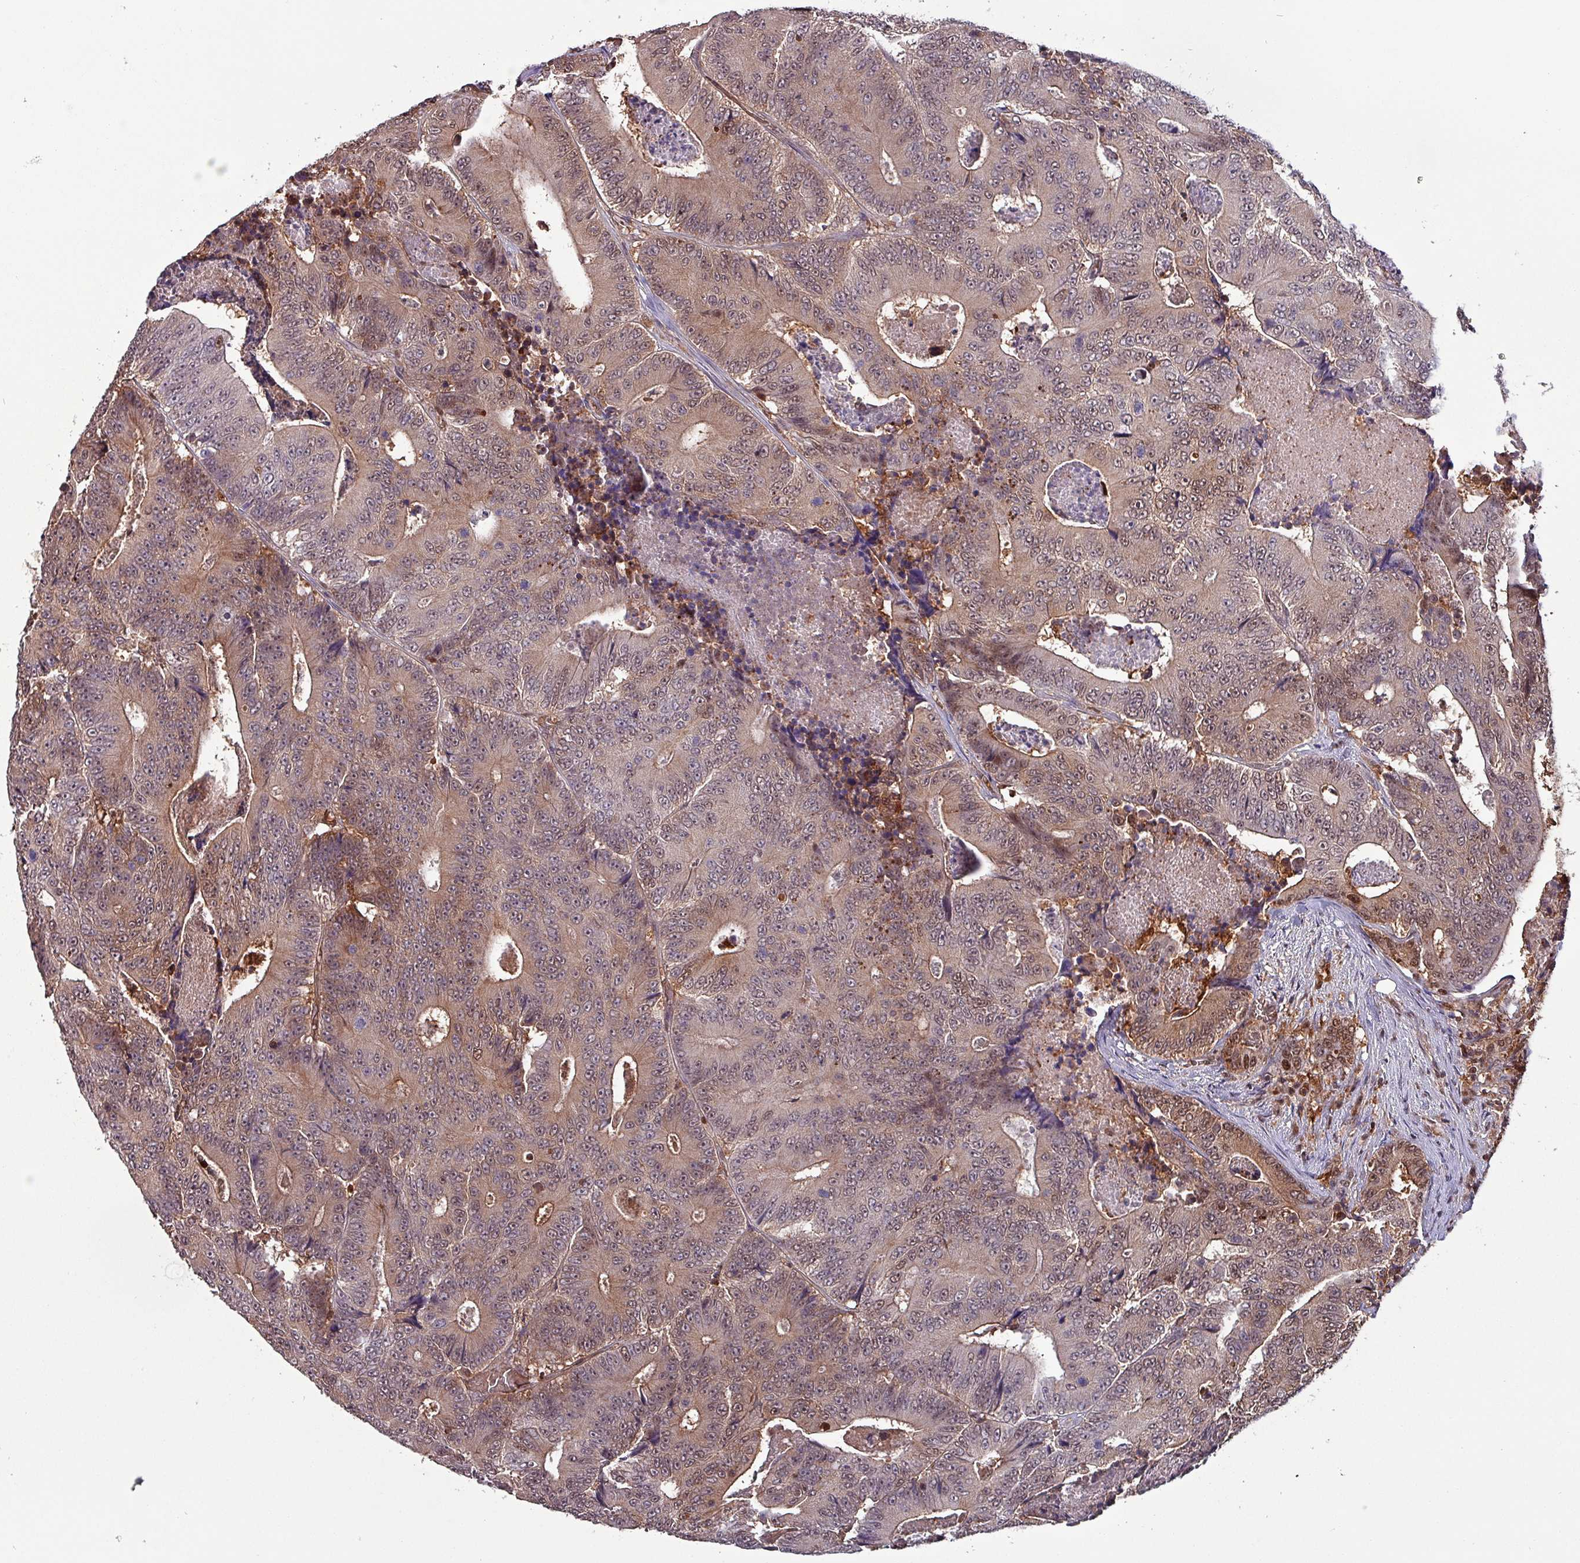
{"staining": {"intensity": "moderate", "quantity": "25%-75%", "location": "cytoplasmic/membranous,nuclear"}, "tissue": "colorectal cancer", "cell_type": "Tumor cells", "image_type": "cancer", "snomed": [{"axis": "morphology", "description": "Adenocarcinoma, NOS"}, {"axis": "topography", "description": "Colon"}], "caption": "High-magnification brightfield microscopy of colorectal cancer (adenocarcinoma) stained with DAB (3,3'-diaminobenzidine) (brown) and counterstained with hematoxylin (blue). tumor cells exhibit moderate cytoplasmic/membranous and nuclear positivity is present in approximately25%-75% of cells.", "gene": "PSMB8", "patient": {"sex": "male", "age": 83}}